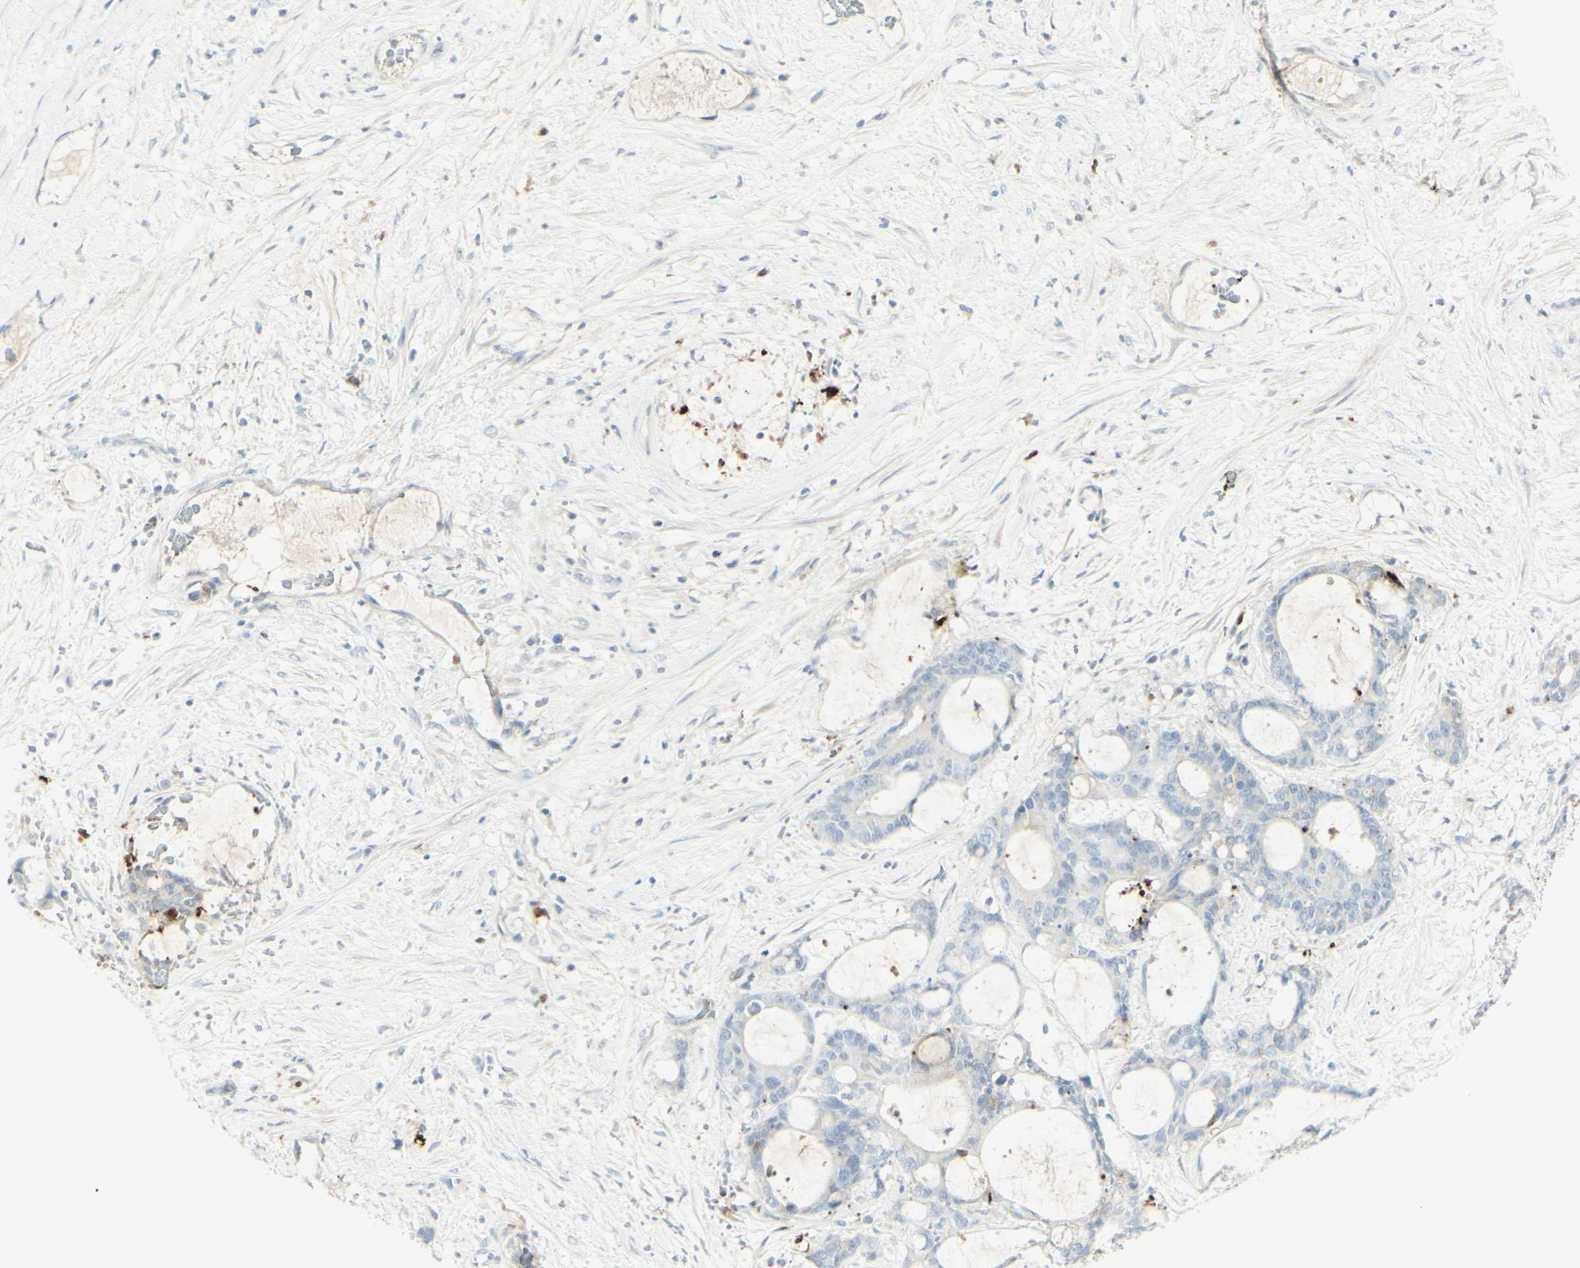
{"staining": {"intensity": "weak", "quantity": "25%-75%", "location": "cytoplasmic/membranous"}, "tissue": "liver cancer", "cell_type": "Tumor cells", "image_type": "cancer", "snomed": [{"axis": "morphology", "description": "Cholangiocarcinoma"}, {"axis": "topography", "description": "Liver"}], "caption": "This photomicrograph exhibits liver cancer (cholangiocarcinoma) stained with IHC to label a protein in brown. The cytoplasmic/membranous of tumor cells show weak positivity for the protein. Nuclei are counter-stained blue.", "gene": "MDK", "patient": {"sex": "female", "age": 73}}